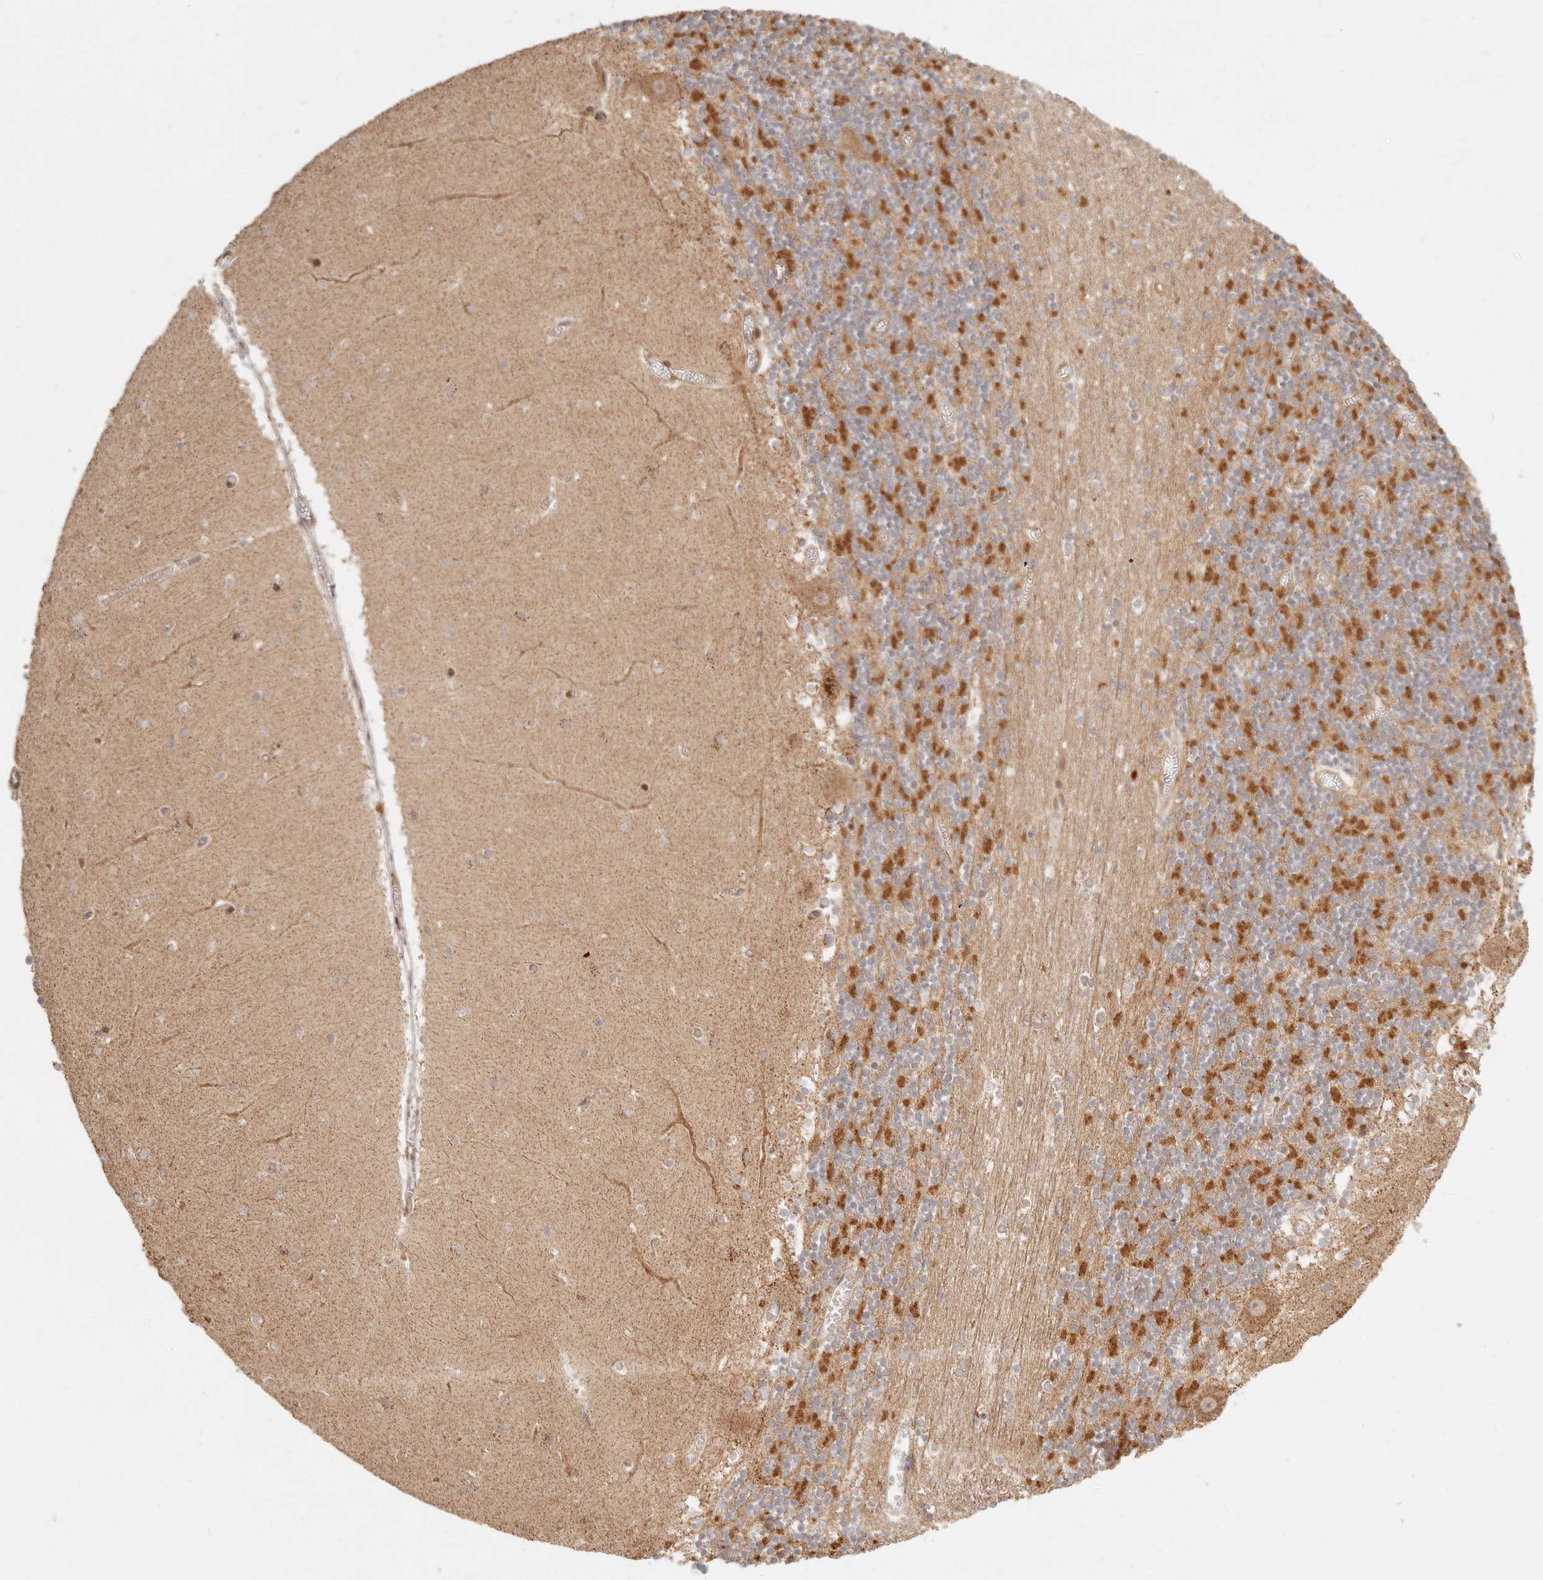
{"staining": {"intensity": "moderate", "quantity": "<25%", "location": "cytoplasmic/membranous"}, "tissue": "cerebellum", "cell_type": "Cells in granular layer", "image_type": "normal", "snomed": [{"axis": "morphology", "description": "Normal tissue, NOS"}, {"axis": "topography", "description": "Cerebellum"}], "caption": "An IHC image of normal tissue is shown. Protein staining in brown labels moderate cytoplasmic/membranous positivity in cerebellum within cells in granular layer.", "gene": "BAALC", "patient": {"sex": "female", "age": 28}}